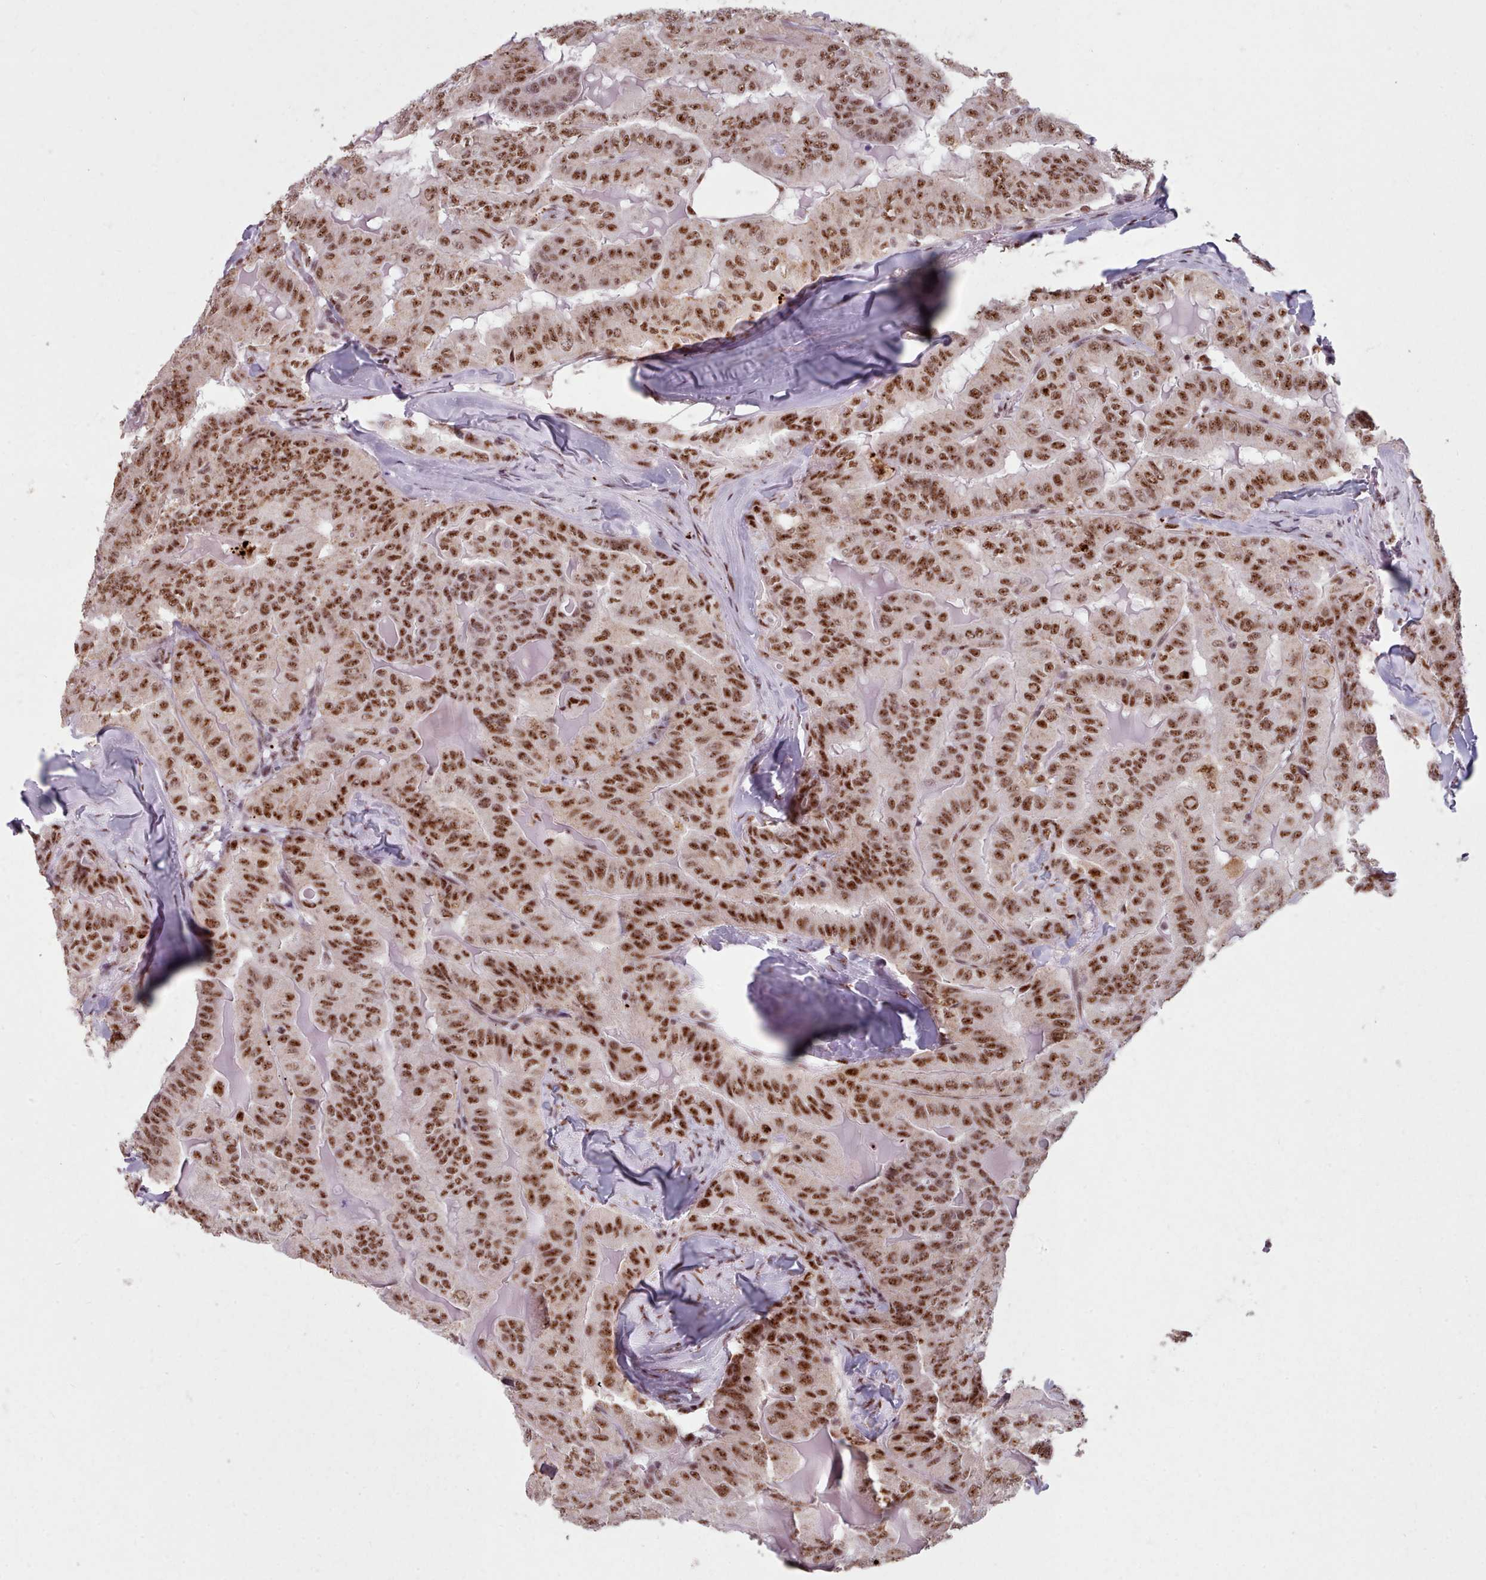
{"staining": {"intensity": "strong", "quantity": ">75%", "location": "nuclear"}, "tissue": "thyroid cancer", "cell_type": "Tumor cells", "image_type": "cancer", "snomed": [{"axis": "morphology", "description": "Papillary adenocarcinoma, NOS"}, {"axis": "topography", "description": "Thyroid gland"}], "caption": "Papillary adenocarcinoma (thyroid) stained with DAB (3,3'-diaminobenzidine) immunohistochemistry demonstrates high levels of strong nuclear positivity in approximately >75% of tumor cells. (DAB IHC with brightfield microscopy, high magnification).", "gene": "SRRM1", "patient": {"sex": "female", "age": 68}}